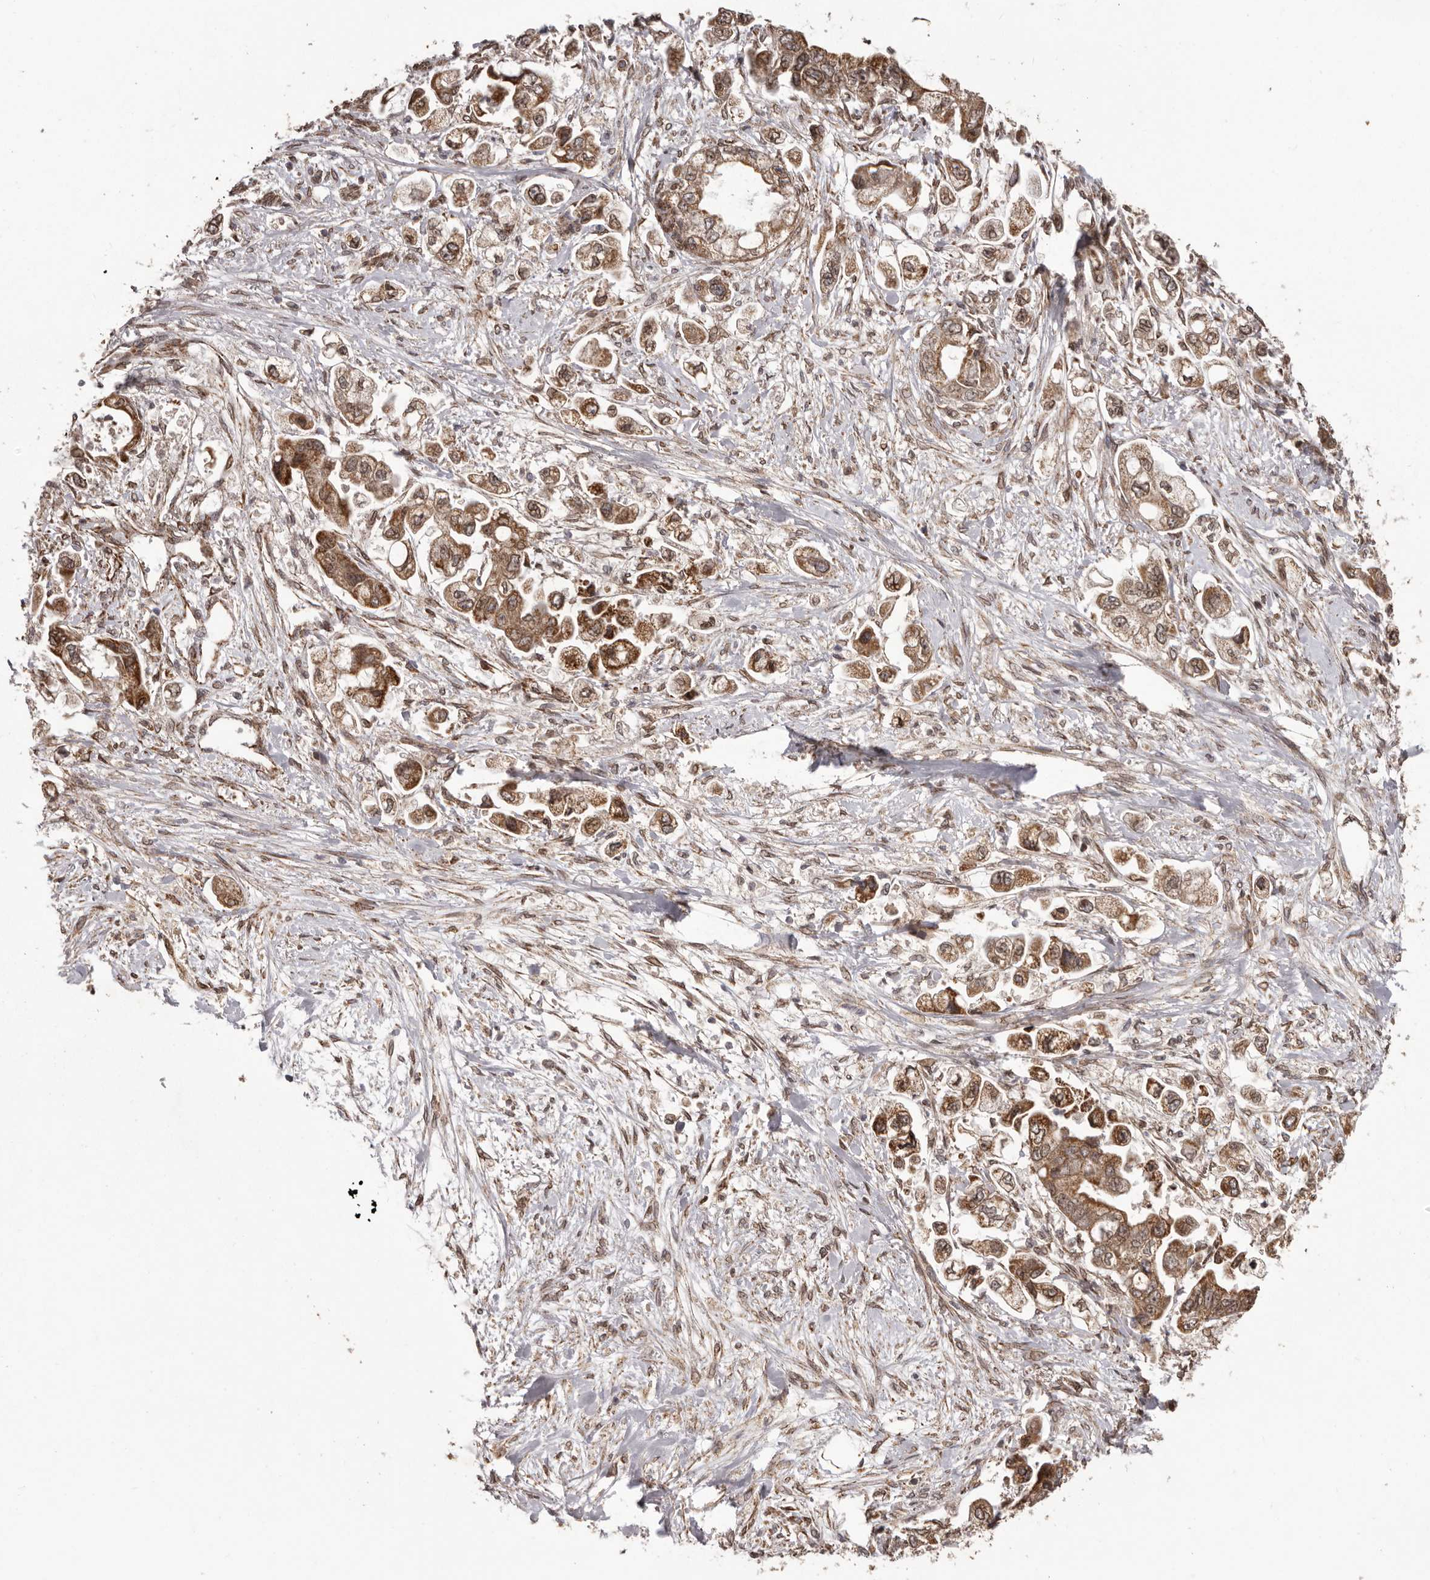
{"staining": {"intensity": "strong", "quantity": ">75%", "location": "cytoplasmic/membranous"}, "tissue": "stomach cancer", "cell_type": "Tumor cells", "image_type": "cancer", "snomed": [{"axis": "morphology", "description": "Adenocarcinoma, NOS"}, {"axis": "topography", "description": "Stomach"}], "caption": "Protein staining shows strong cytoplasmic/membranous positivity in about >75% of tumor cells in stomach cancer (adenocarcinoma). (DAB (3,3'-diaminobenzidine) = brown stain, brightfield microscopy at high magnification).", "gene": "CHRM2", "patient": {"sex": "male", "age": 62}}